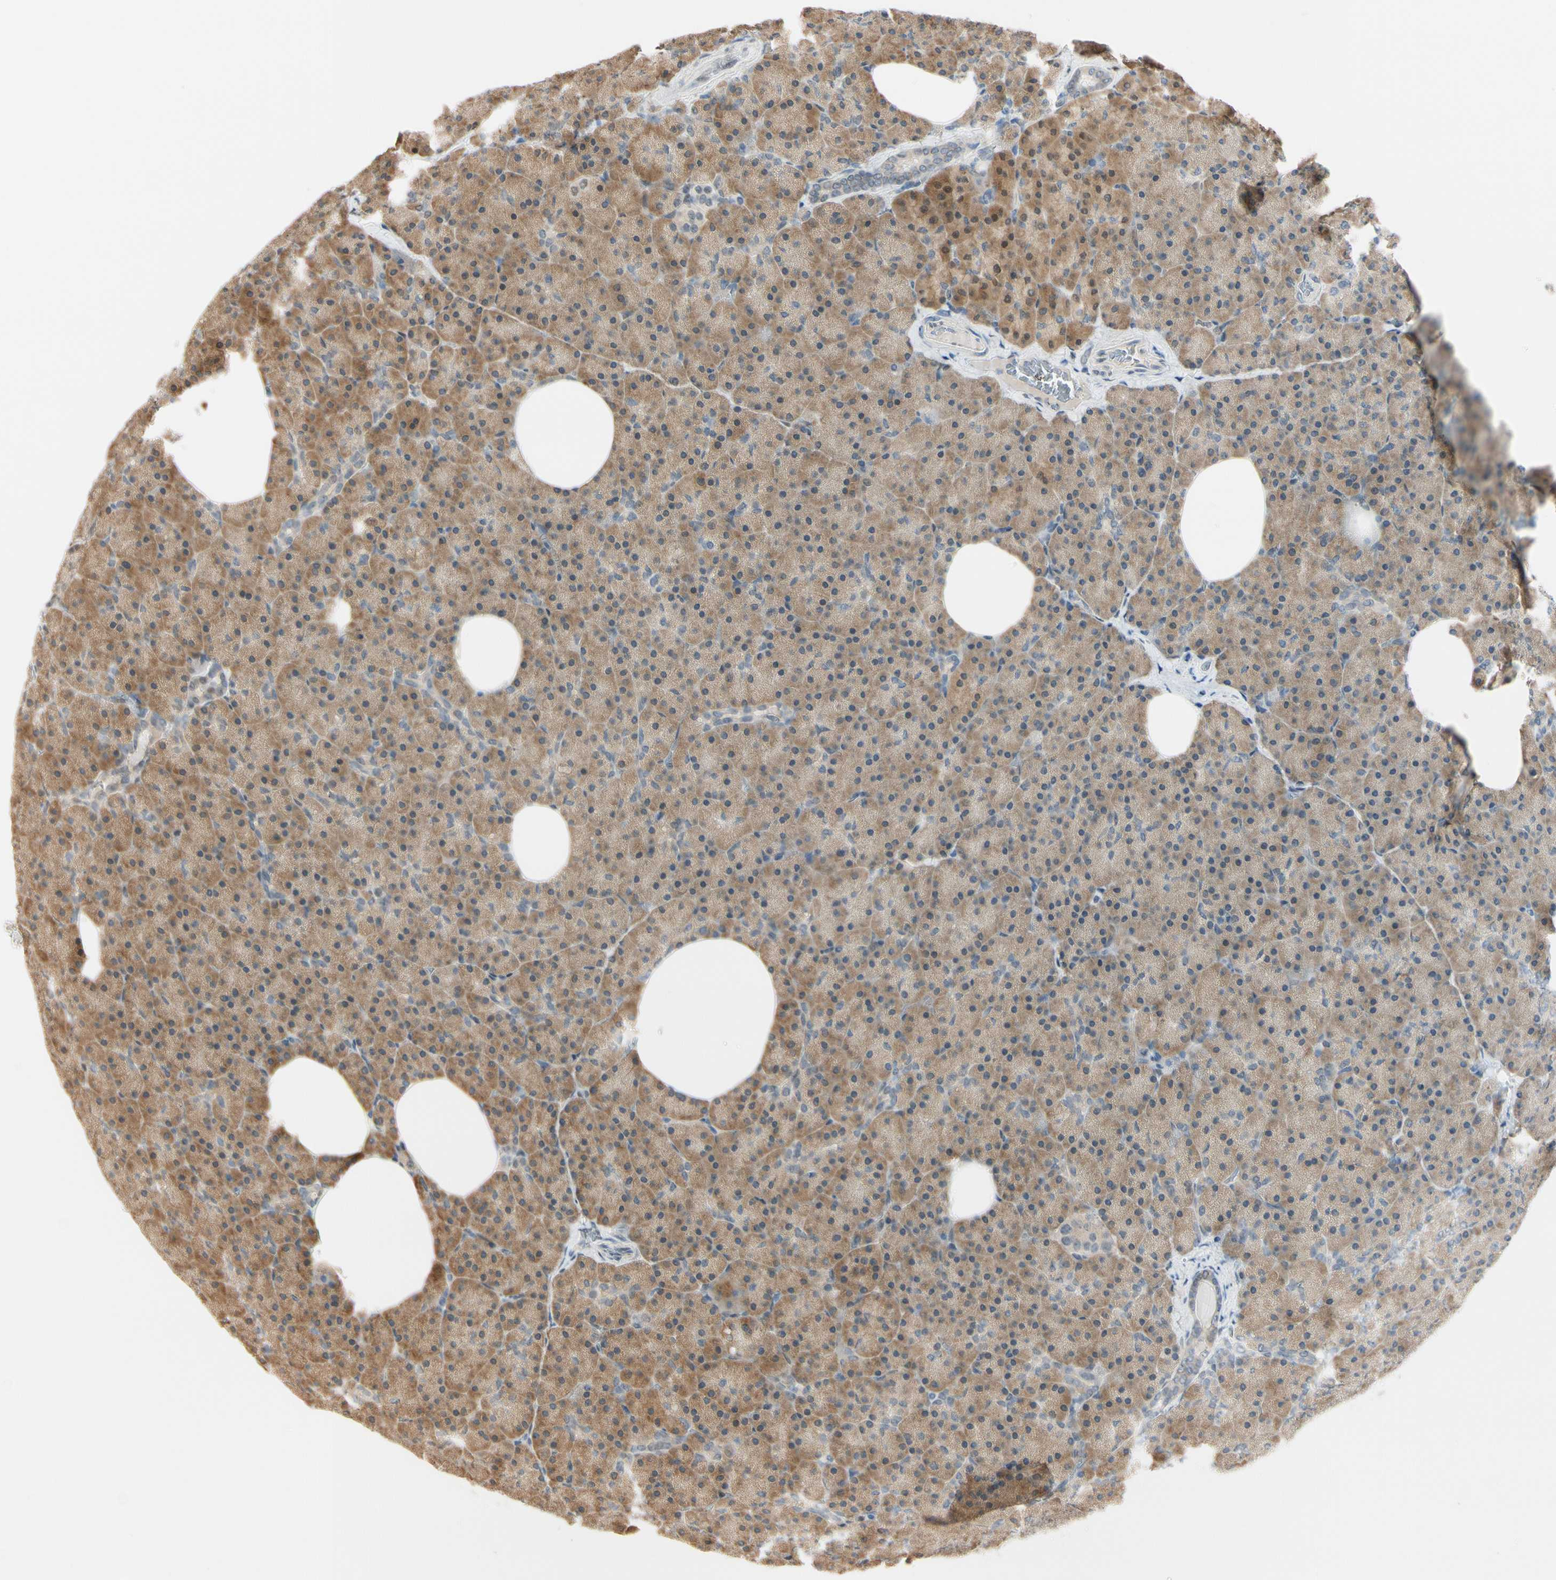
{"staining": {"intensity": "moderate", "quantity": ">75%", "location": "cytoplasmic/membranous"}, "tissue": "pancreas", "cell_type": "Exocrine glandular cells", "image_type": "normal", "snomed": [{"axis": "morphology", "description": "Normal tissue, NOS"}, {"axis": "topography", "description": "Pancreas"}], "caption": "DAB immunohistochemical staining of normal pancreas demonstrates moderate cytoplasmic/membranous protein expression in approximately >75% of exocrine glandular cells.", "gene": "PTTG1", "patient": {"sex": "female", "age": 35}}